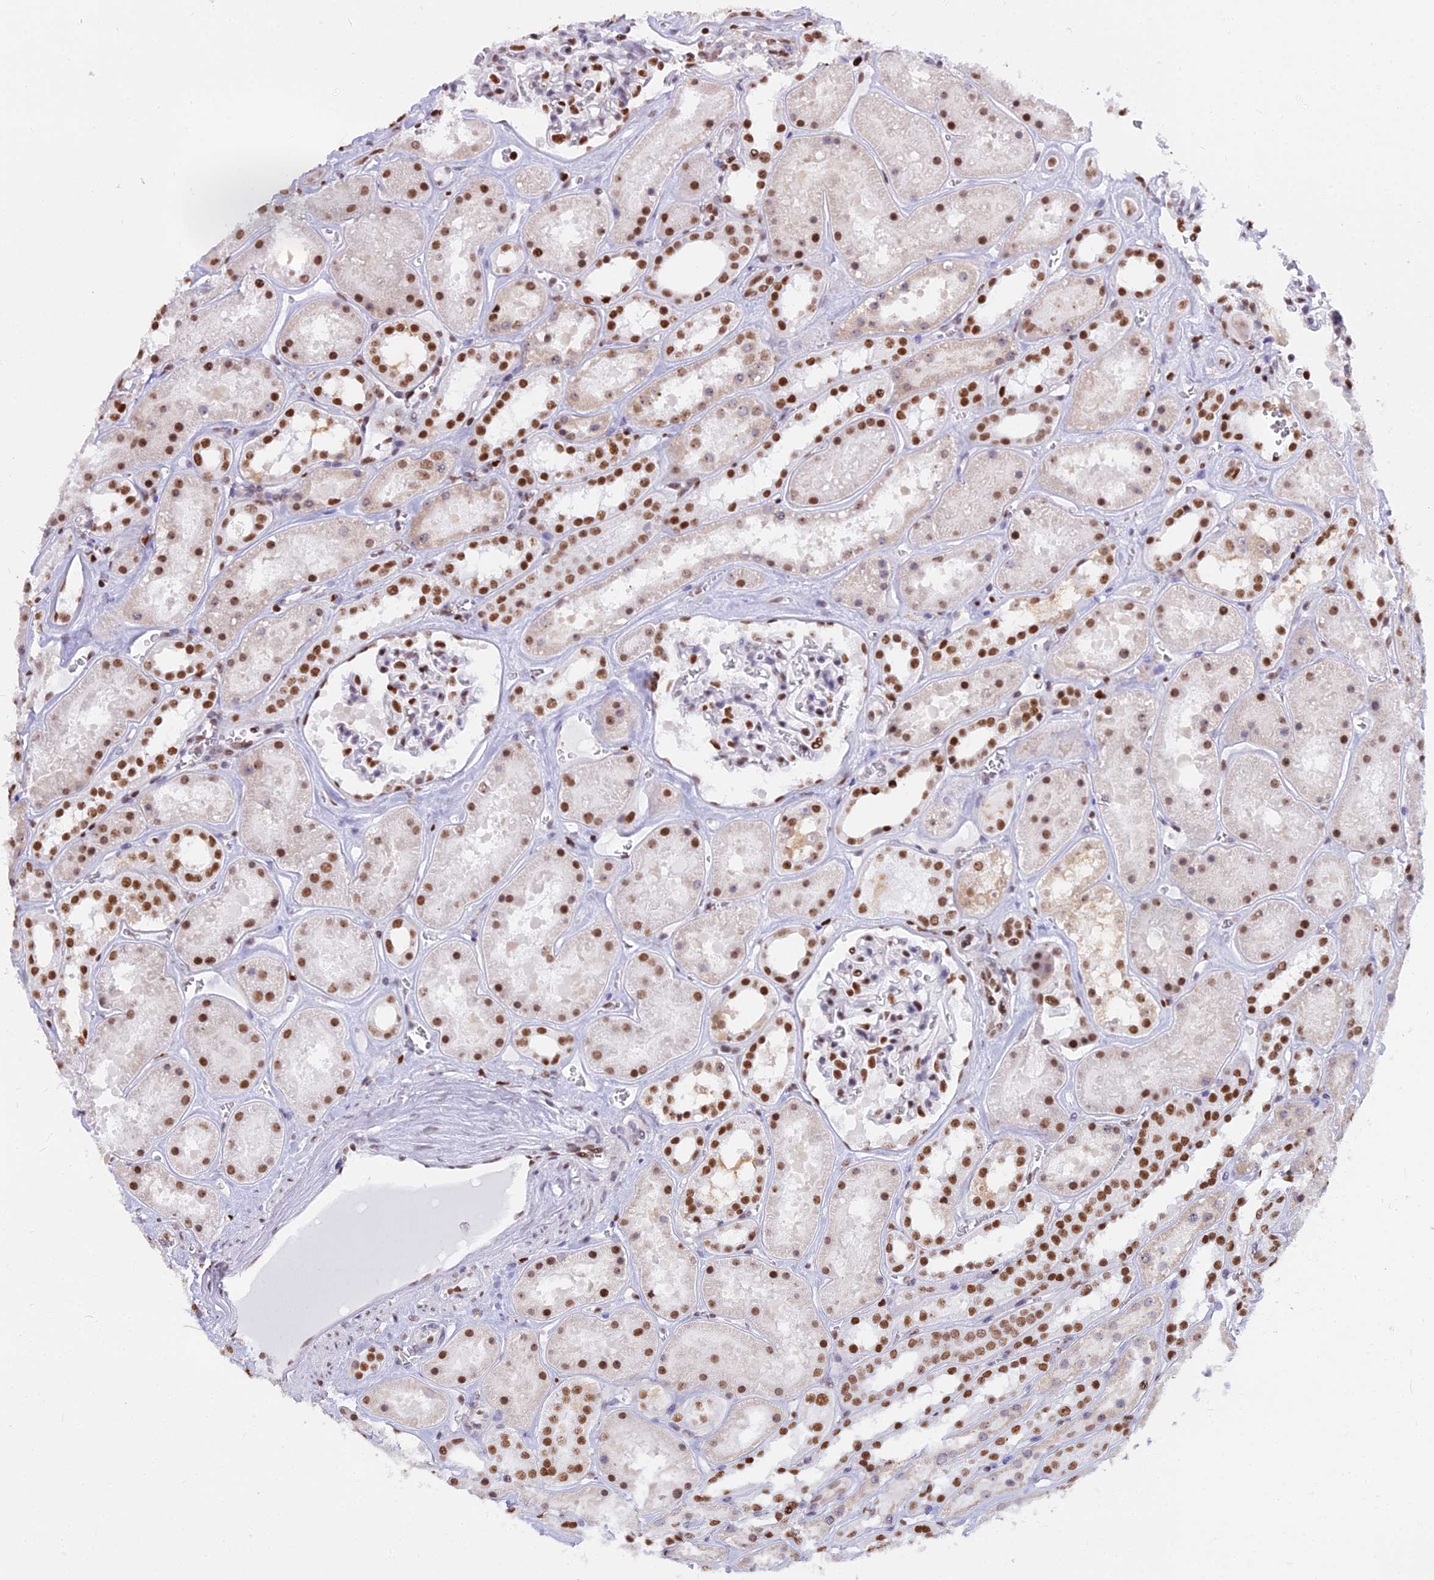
{"staining": {"intensity": "strong", "quantity": "25%-75%", "location": "nuclear"}, "tissue": "kidney", "cell_type": "Cells in glomeruli", "image_type": "normal", "snomed": [{"axis": "morphology", "description": "Normal tissue, NOS"}, {"axis": "topography", "description": "Kidney"}], "caption": "Immunohistochemical staining of normal human kidney reveals 25%-75% levels of strong nuclear protein expression in approximately 25%-75% of cells in glomeruli.", "gene": "PARP1", "patient": {"sex": "female", "age": 41}}